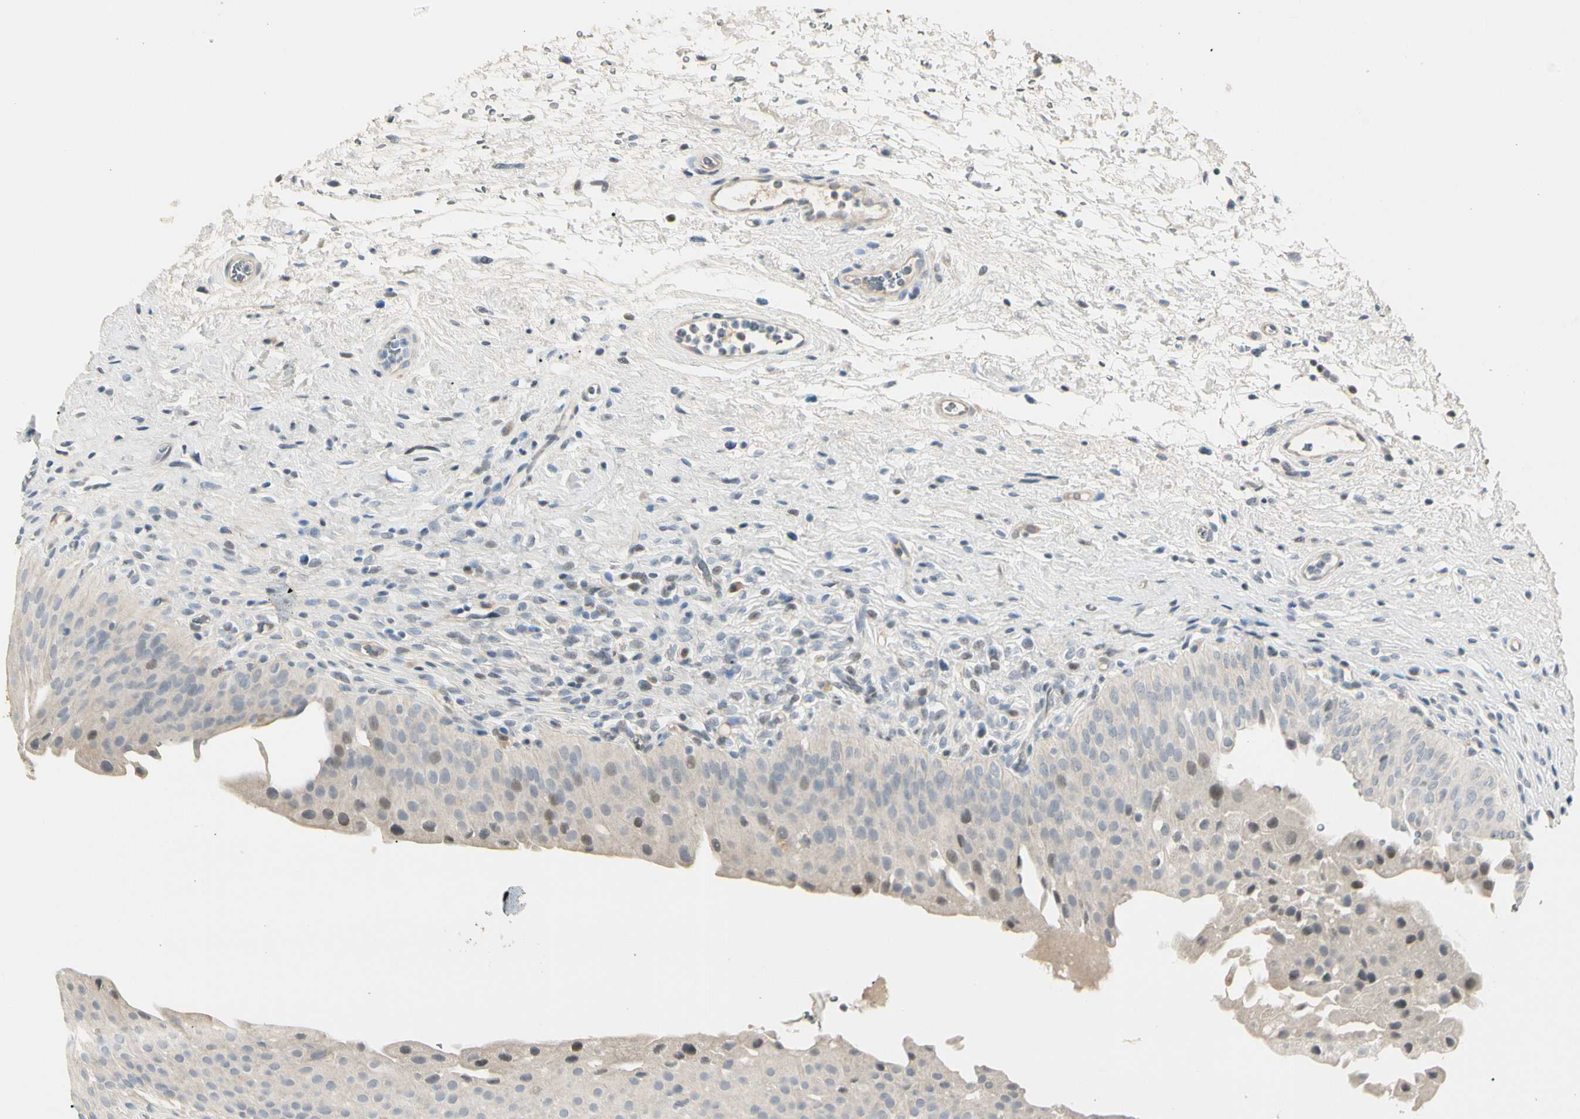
{"staining": {"intensity": "moderate", "quantity": "<25%", "location": "nuclear"}, "tissue": "urinary bladder", "cell_type": "Urothelial cells", "image_type": "normal", "snomed": [{"axis": "morphology", "description": "Normal tissue, NOS"}, {"axis": "morphology", "description": "Urothelial carcinoma, High grade"}, {"axis": "topography", "description": "Urinary bladder"}], "caption": "Urinary bladder stained with DAB (3,3'-diaminobenzidine) immunohistochemistry displays low levels of moderate nuclear expression in approximately <25% of urothelial cells. The protein of interest is shown in brown color, while the nuclei are stained blue.", "gene": "GREM1", "patient": {"sex": "male", "age": 46}}